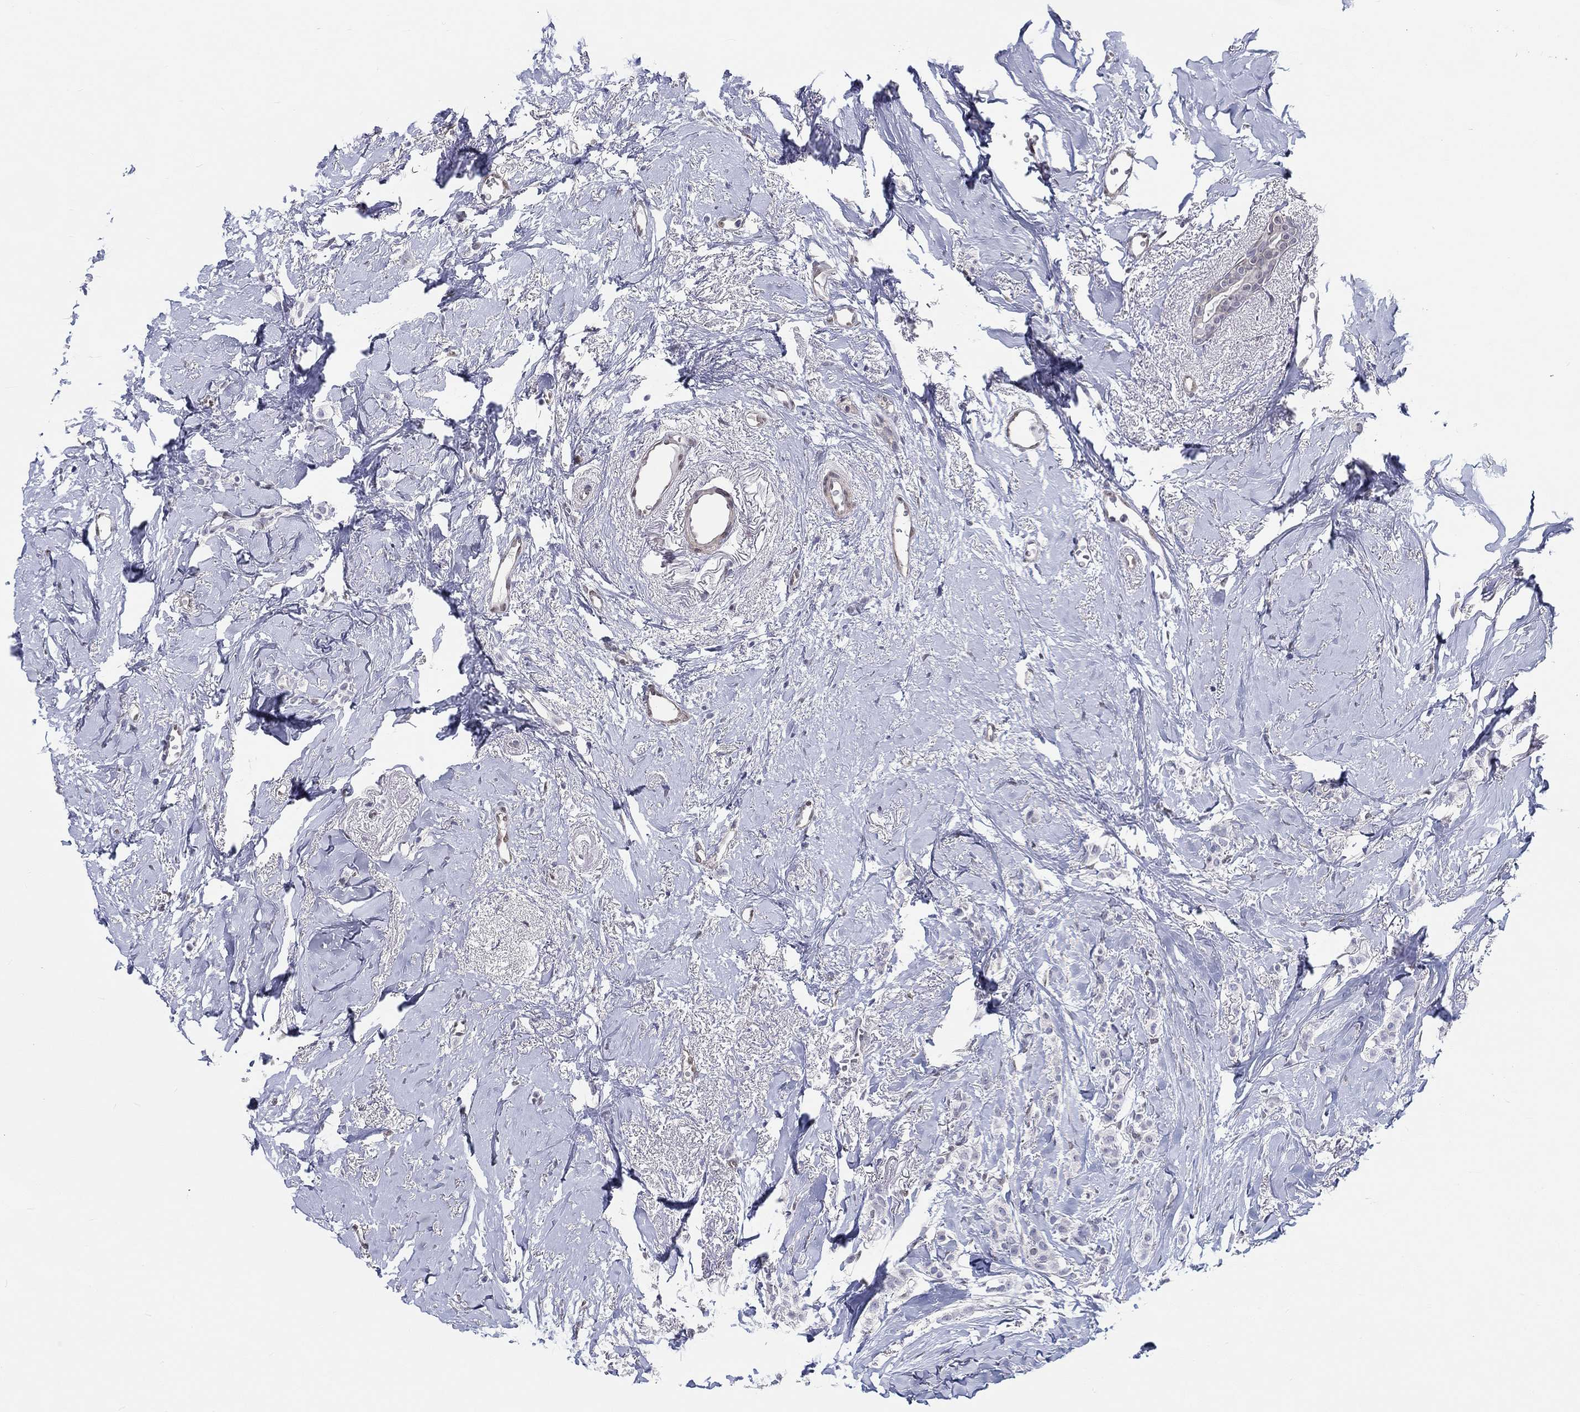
{"staining": {"intensity": "negative", "quantity": "none", "location": "none"}, "tissue": "breast cancer", "cell_type": "Tumor cells", "image_type": "cancer", "snomed": [{"axis": "morphology", "description": "Duct carcinoma"}, {"axis": "topography", "description": "Breast"}], "caption": "An image of invasive ductal carcinoma (breast) stained for a protein displays no brown staining in tumor cells. Brightfield microscopy of immunohistochemistry (IHC) stained with DAB (3,3'-diaminobenzidine) (brown) and hematoxylin (blue), captured at high magnification.", "gene": "CRYGD", "patient": {"sex": "female", "age": 85}}